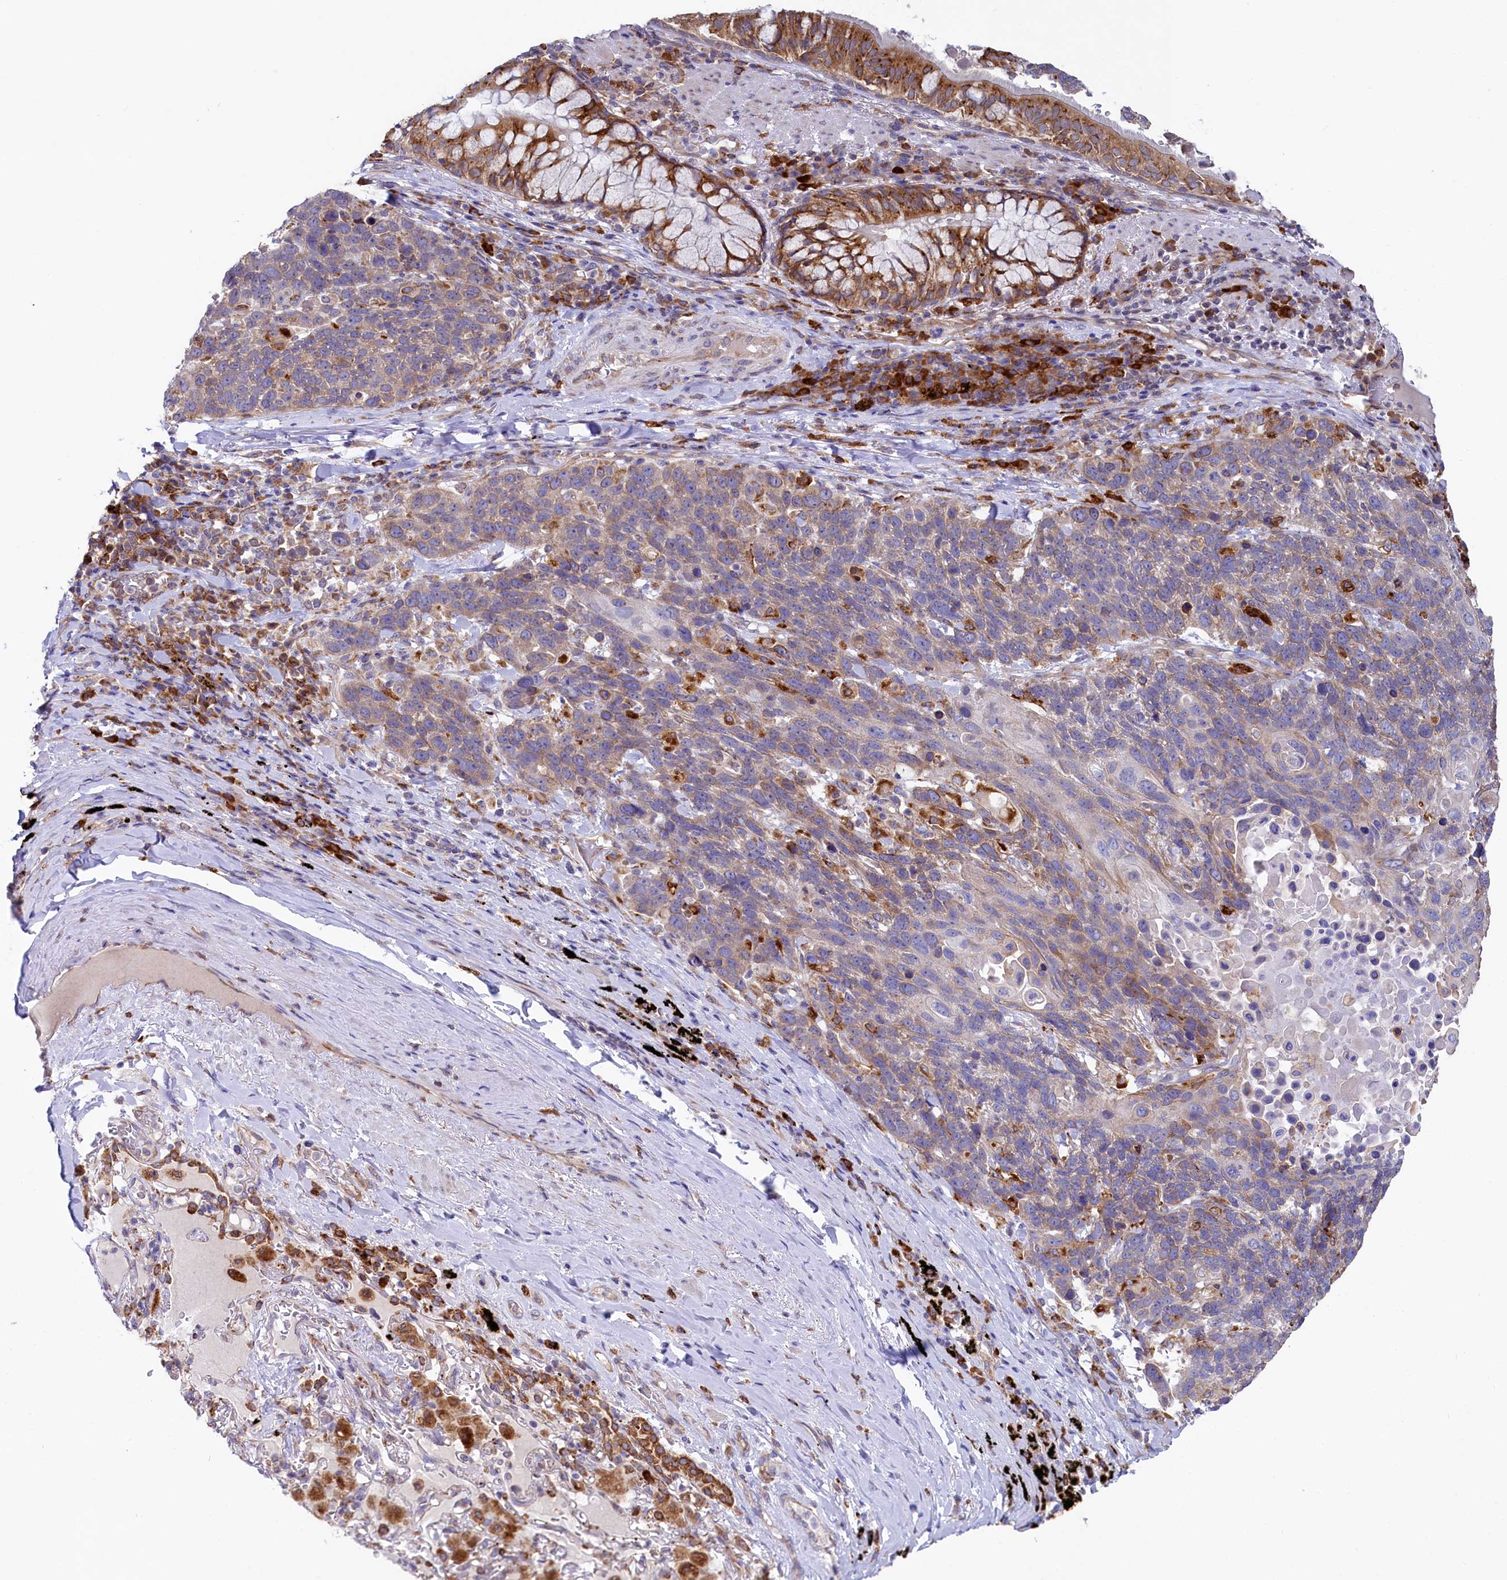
{"staining": {"intensity": "weak", "quantity": "25%-75%", "location": "cytoplasmic/membranous"}, "tissue": "lung cancer", "cell_type": "Tumor cells", "image_type": "cancer", "snomed": [{"axis": "morphology", "description": "Squamous cell carcinoma, NOS"}, {"axis": "topography", "description": "Lung"}], "caption": "The photomicrograph reveals immunohistochemical staining of lung cancer. There is weak cytoplasmic/membranous expression is identified in approximately 25%-75% of tumor cells.", "gene": "CHID1", "patient": {"sex": "male", "age": 66}}